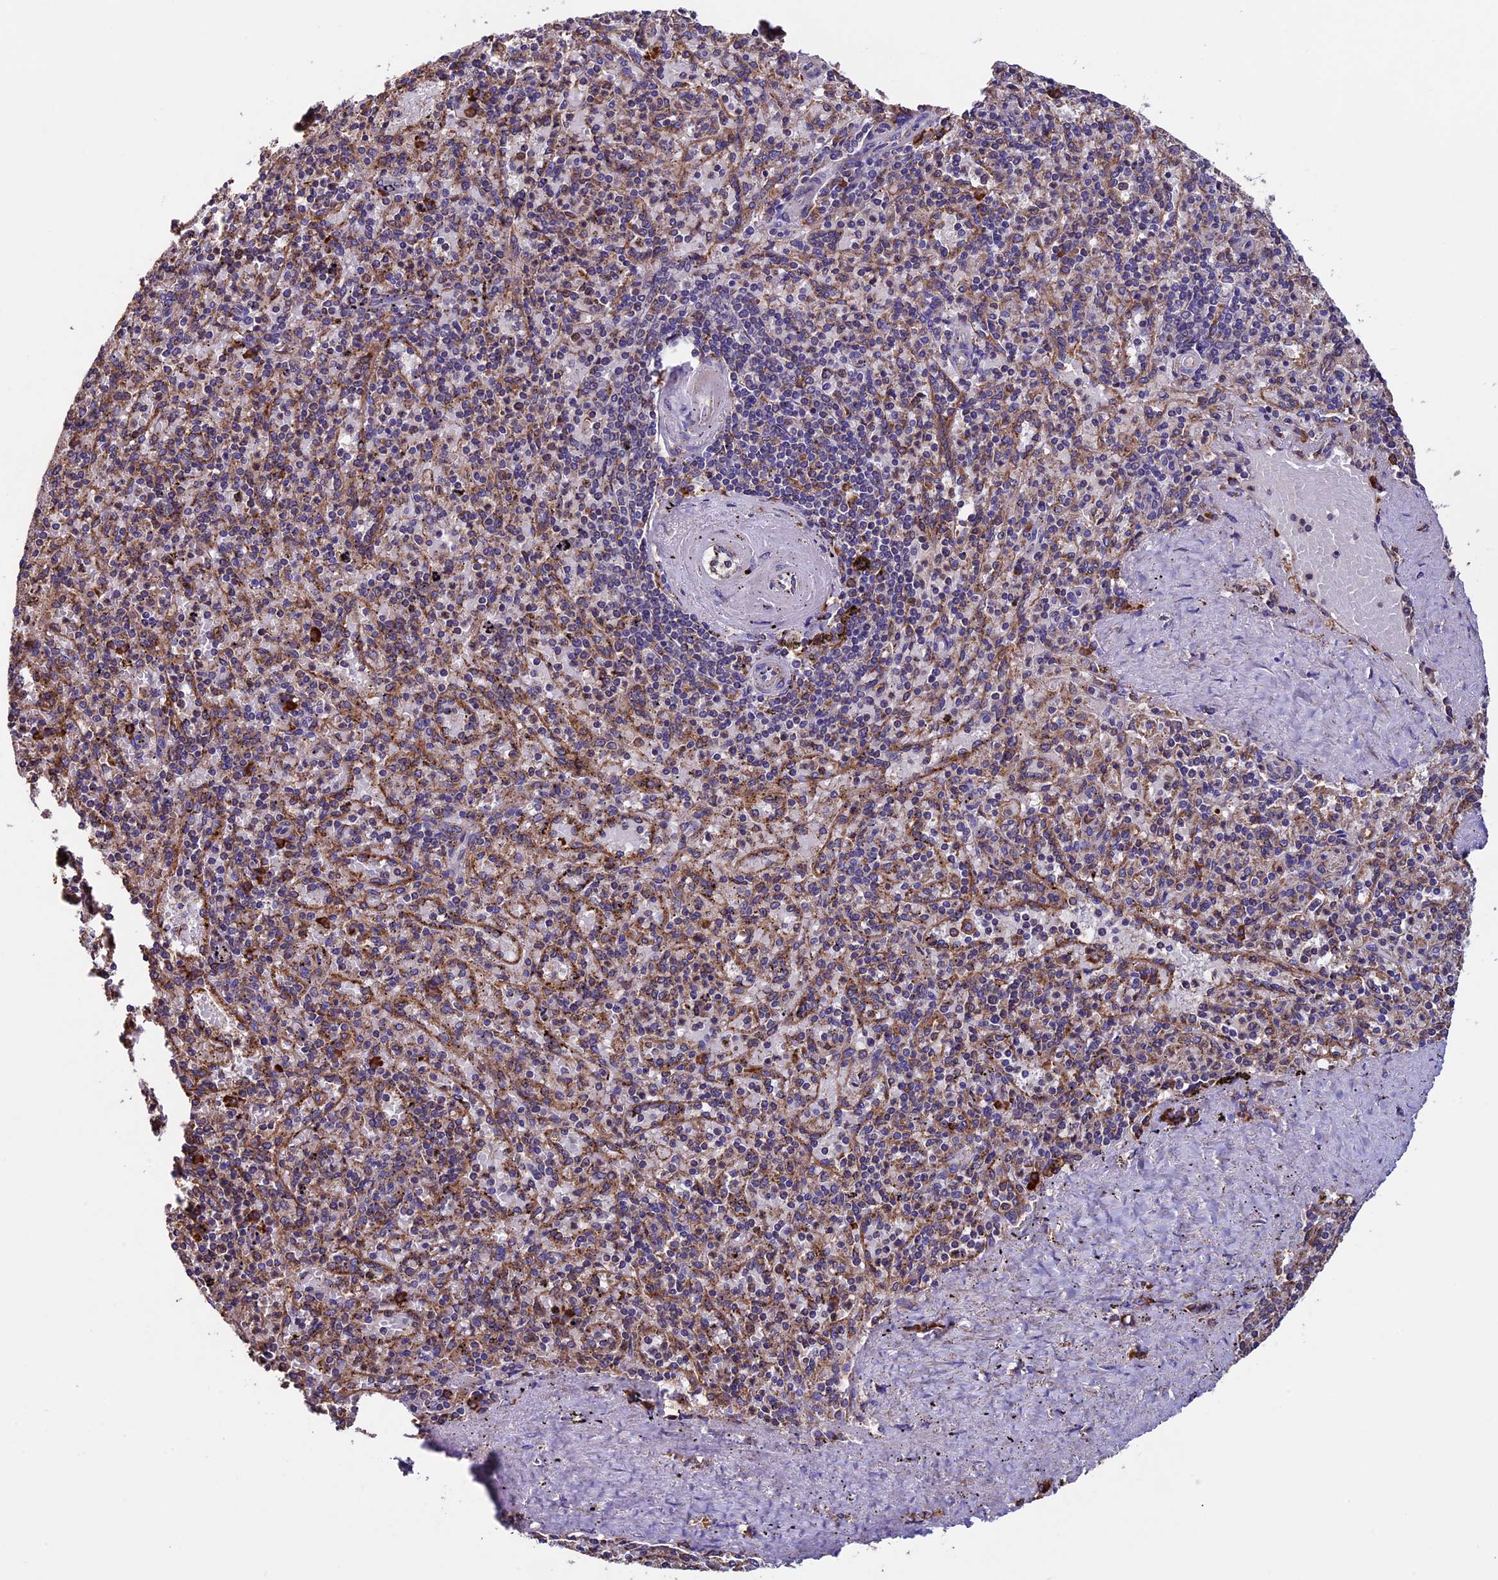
{"staining": {"intensity": "moderate", "quantity": "<25%", "location": "cytoplasmic/membranous"}, "tissue": "spleen", "cell_type": "Cells in red pulp", "image_type": "normal", "snomed": [{"axis": "morphology", "description": "Normal tissue, NOS"}, {"axis": "topography", "description": "Spleen"}], "caption": "A high-resolution photomicrograph shows IHC staining of unremarkable spleen, which shows moderate cytoplasmic/membranous staining in about <25% of cells in red pulp.", "gene": "BTBD3", "patient": {"sex": "male", "age": 82}}